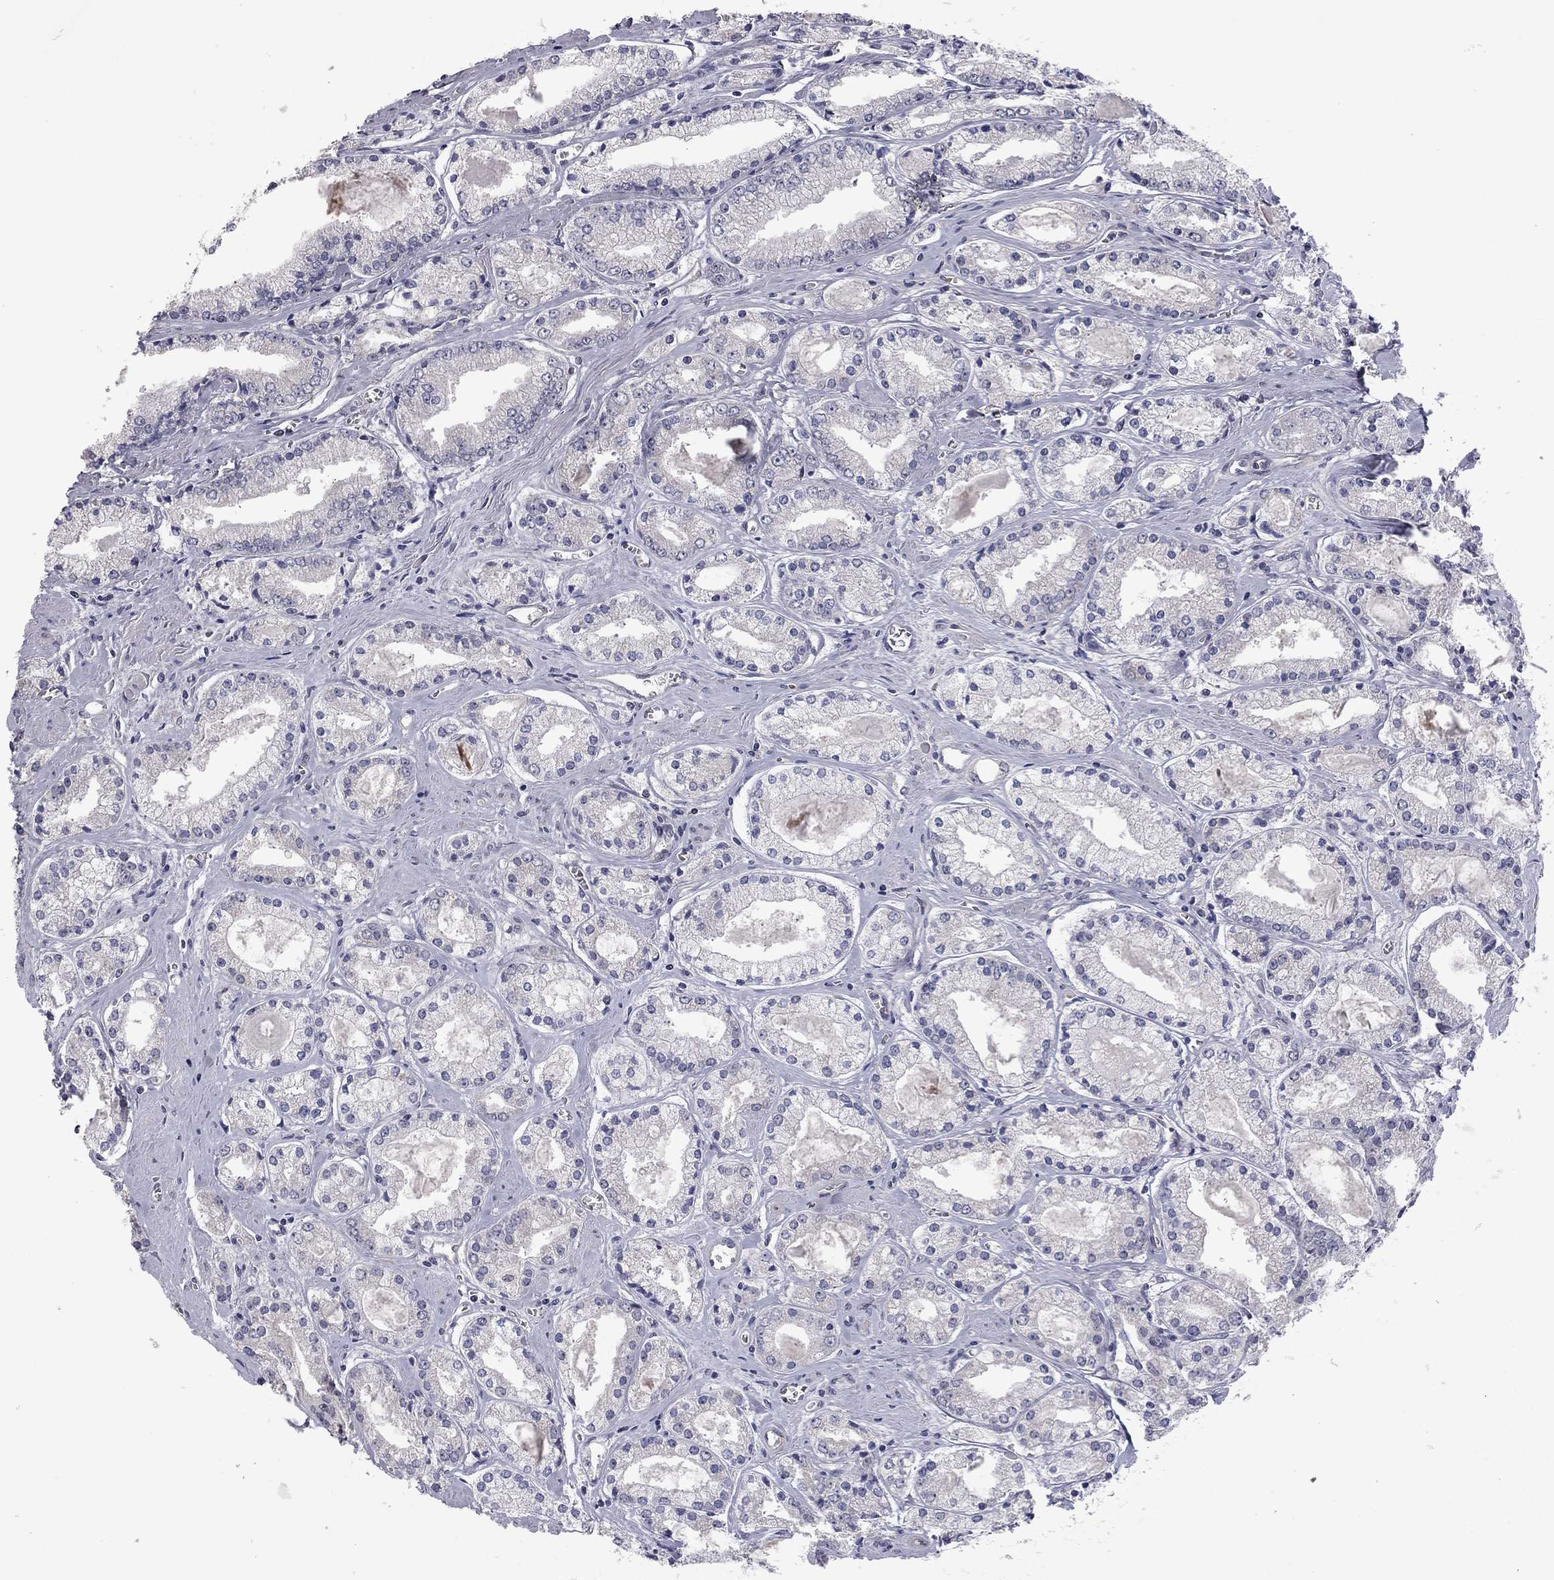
{"staining": {"intensity": "negative", "quantity": "none", "location": "none"}, "tissue": "prostate cancer", "cell_type": "Tumor cells", "image_type": "cancer", "snomed": [{"axis": "morphology", "description": "Adenocarcinoma, NOS"}, {"axis": "topography", "description": "Prostate"}], "caption": "Tumor cells are negative for protein expression in human prostate adenocarcinoma.", "gene": "MC3R", "patient": {"sex": "male", "age": 72}}